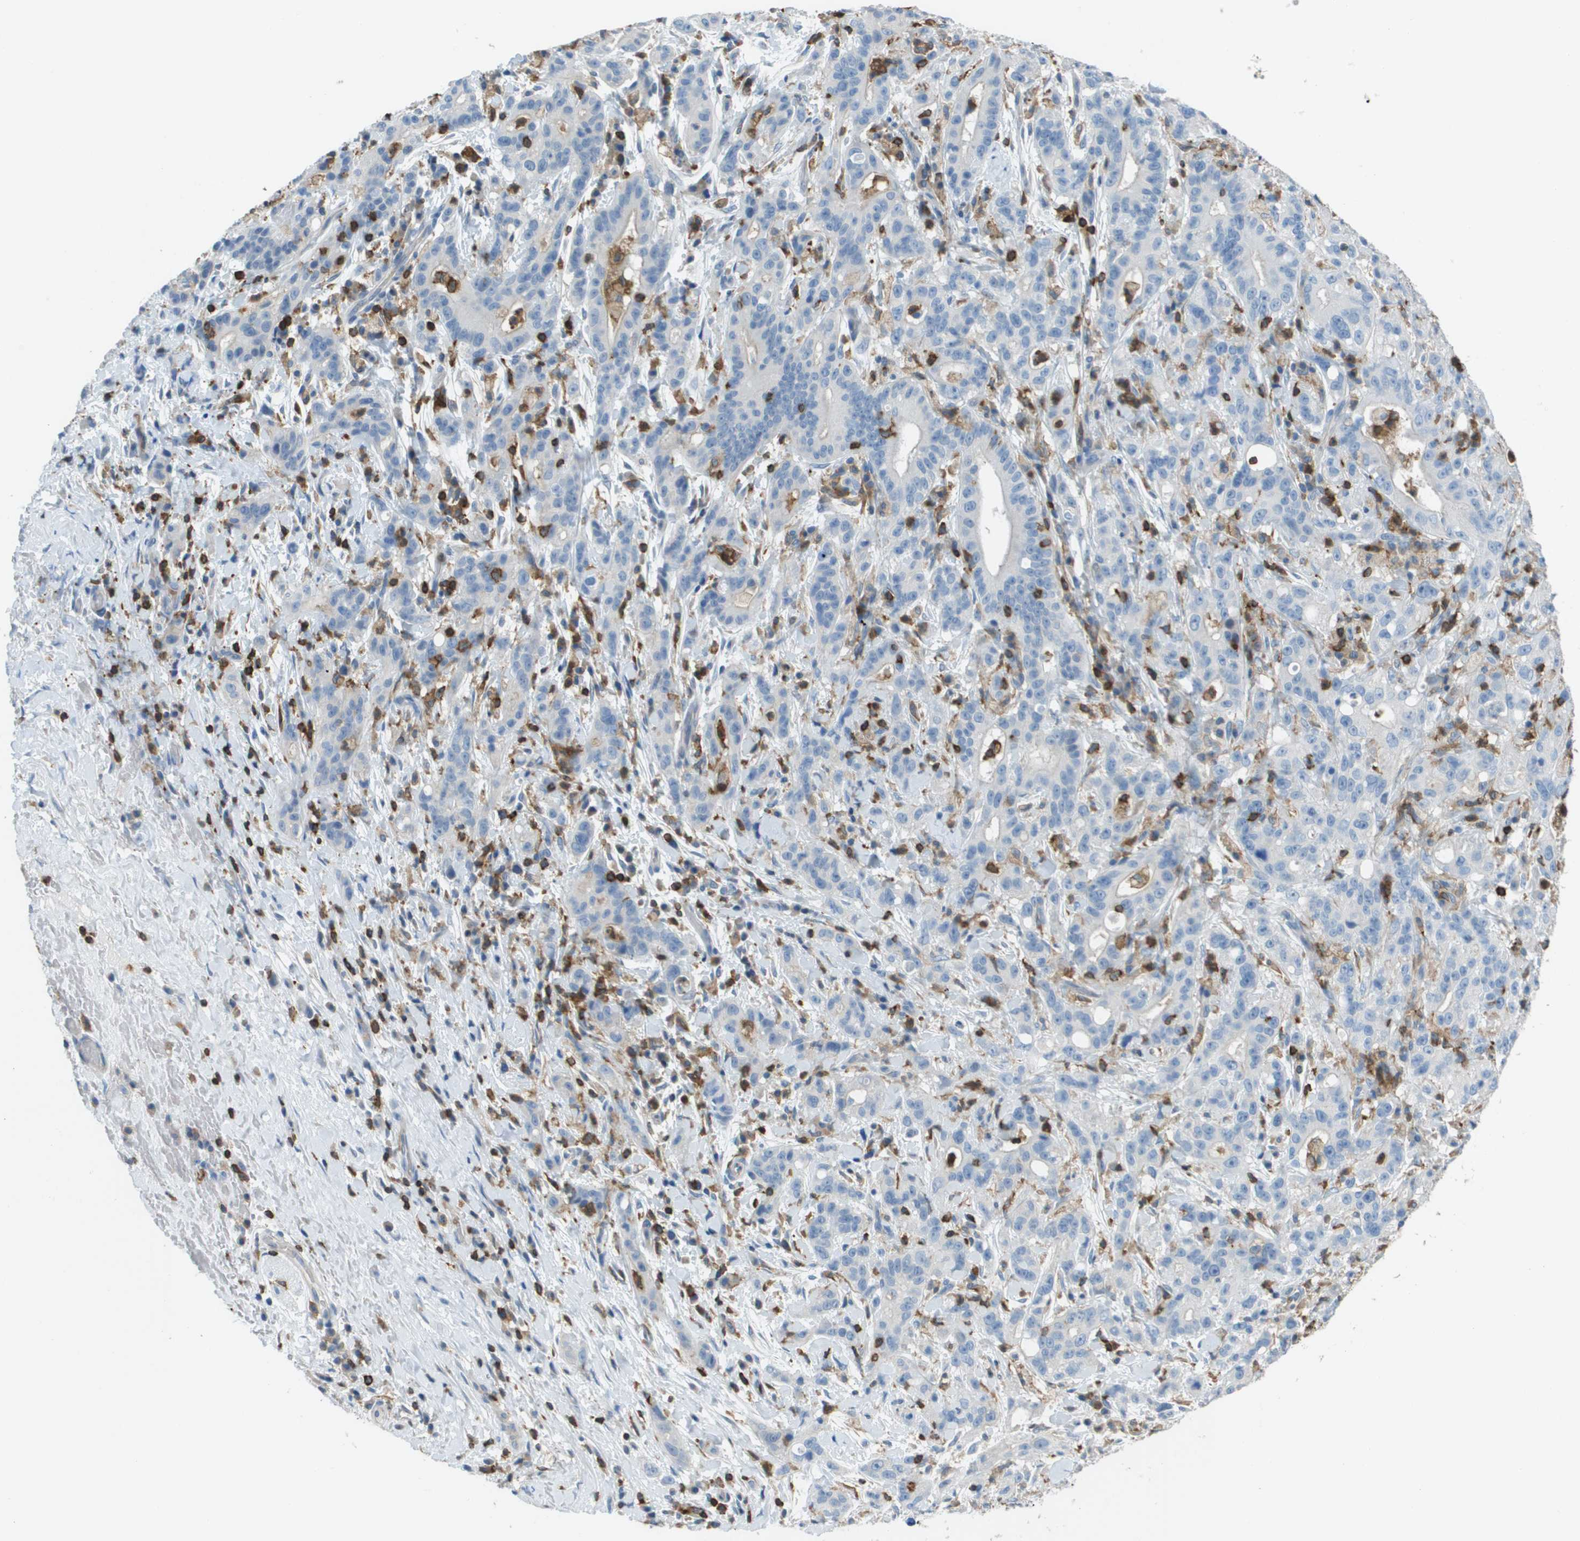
{"staining": {"intensity": "negative", "quantity": "none", "location": "none"}, "tissue": "liver cancer", "cell_type": "Tumor cells", "image_type": "cancer", "snomed": [{"axis": "morphology", "description": "Cholangiocarcinoma"}, {"axis": "topography", "description": "Liver"}], "caption": "A photomicrograph of cholangiocarcinoma (liver) stained for a protein exhibits no brown staining in tumor cells. (DAB (3,3'-diaminobenzidine) IHC, high magnification).", "gene": "APBB1IP", "patient": {"sex": "female", "age": 38}}